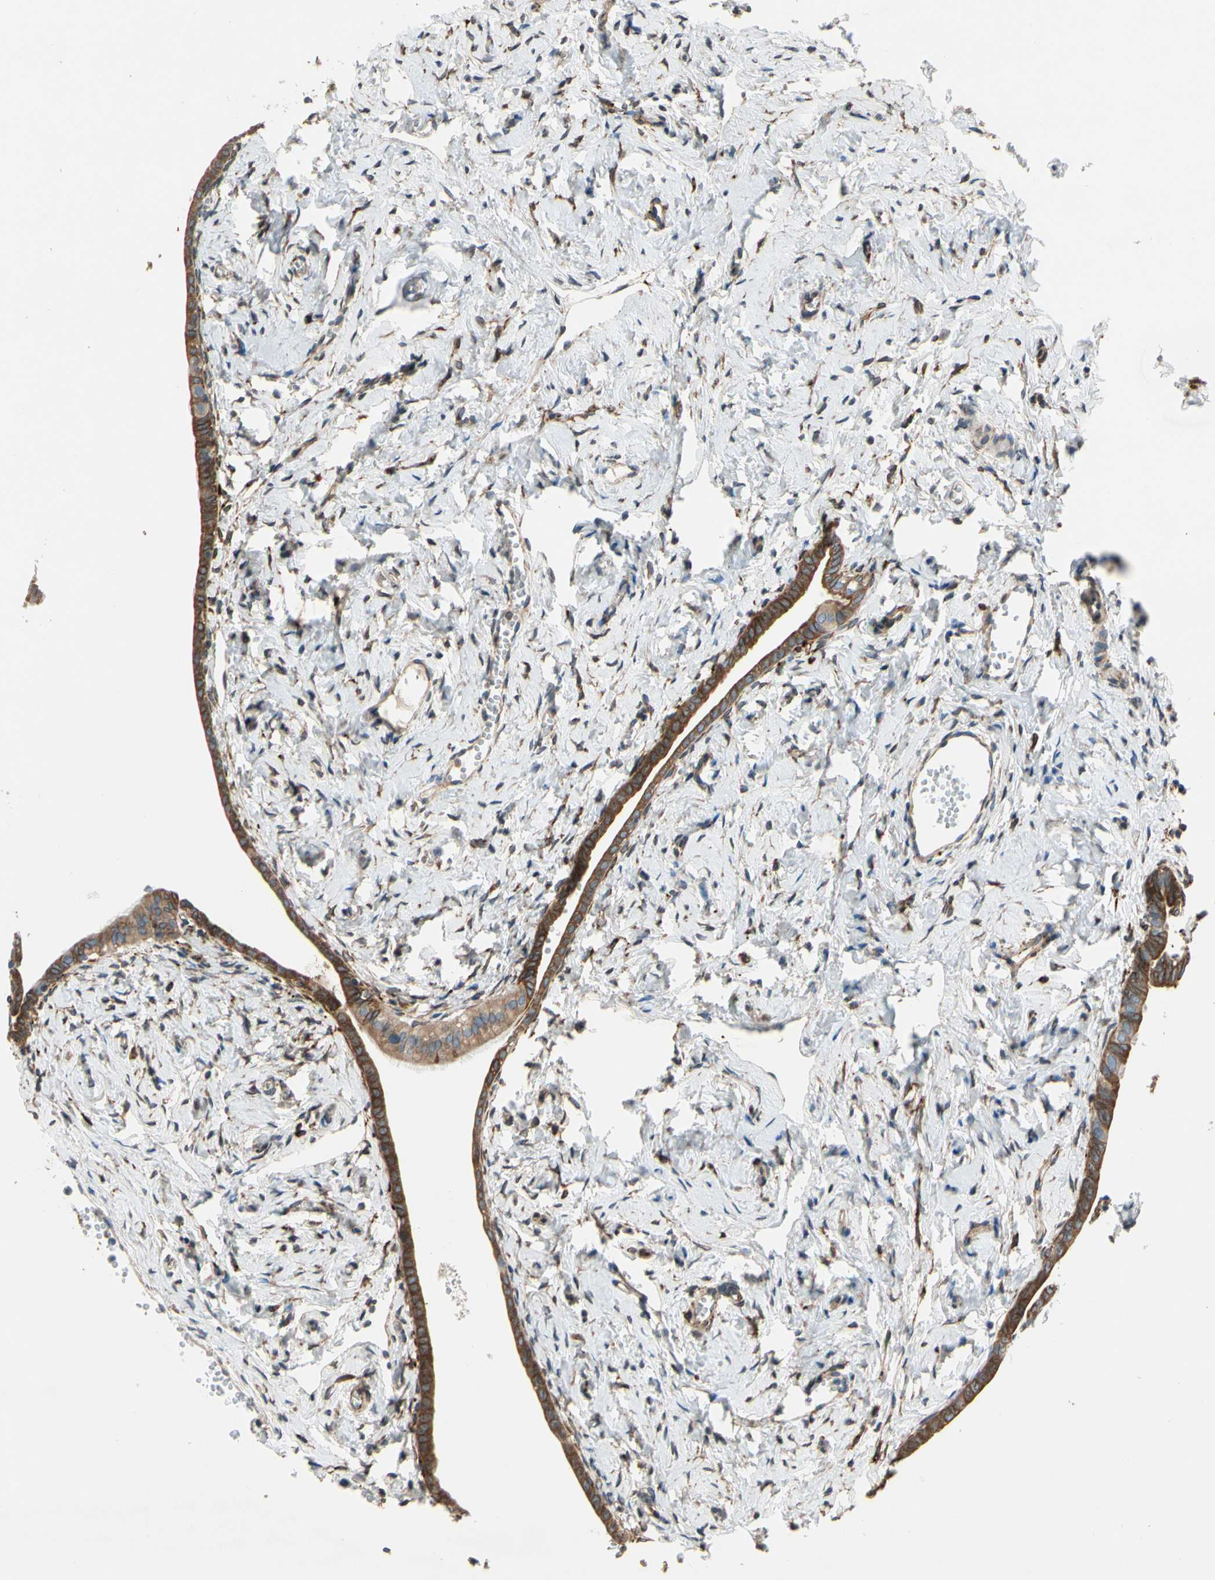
{"staining": {"intensity": "strong", "quantity": ">75%", "location": "cytoplasmic/membranous"}, "tissue": "fallopian tube", "cell_type": "Glandular cells", "image_type": "normal", "snomed": [{"axis": "morphology", "description": "Normal tissue, NOS"}, {"axis": "topography", "description": "Fallopian tube"}], "caption": "Immunohistochemical staining of unremarkable human fallopian tube reveals strong cytoplasmic/membranous protein staining in approximately >75% of glandular cells.", "gene": "CLCC1", "patient": {"sex": "female", "age": 71}}